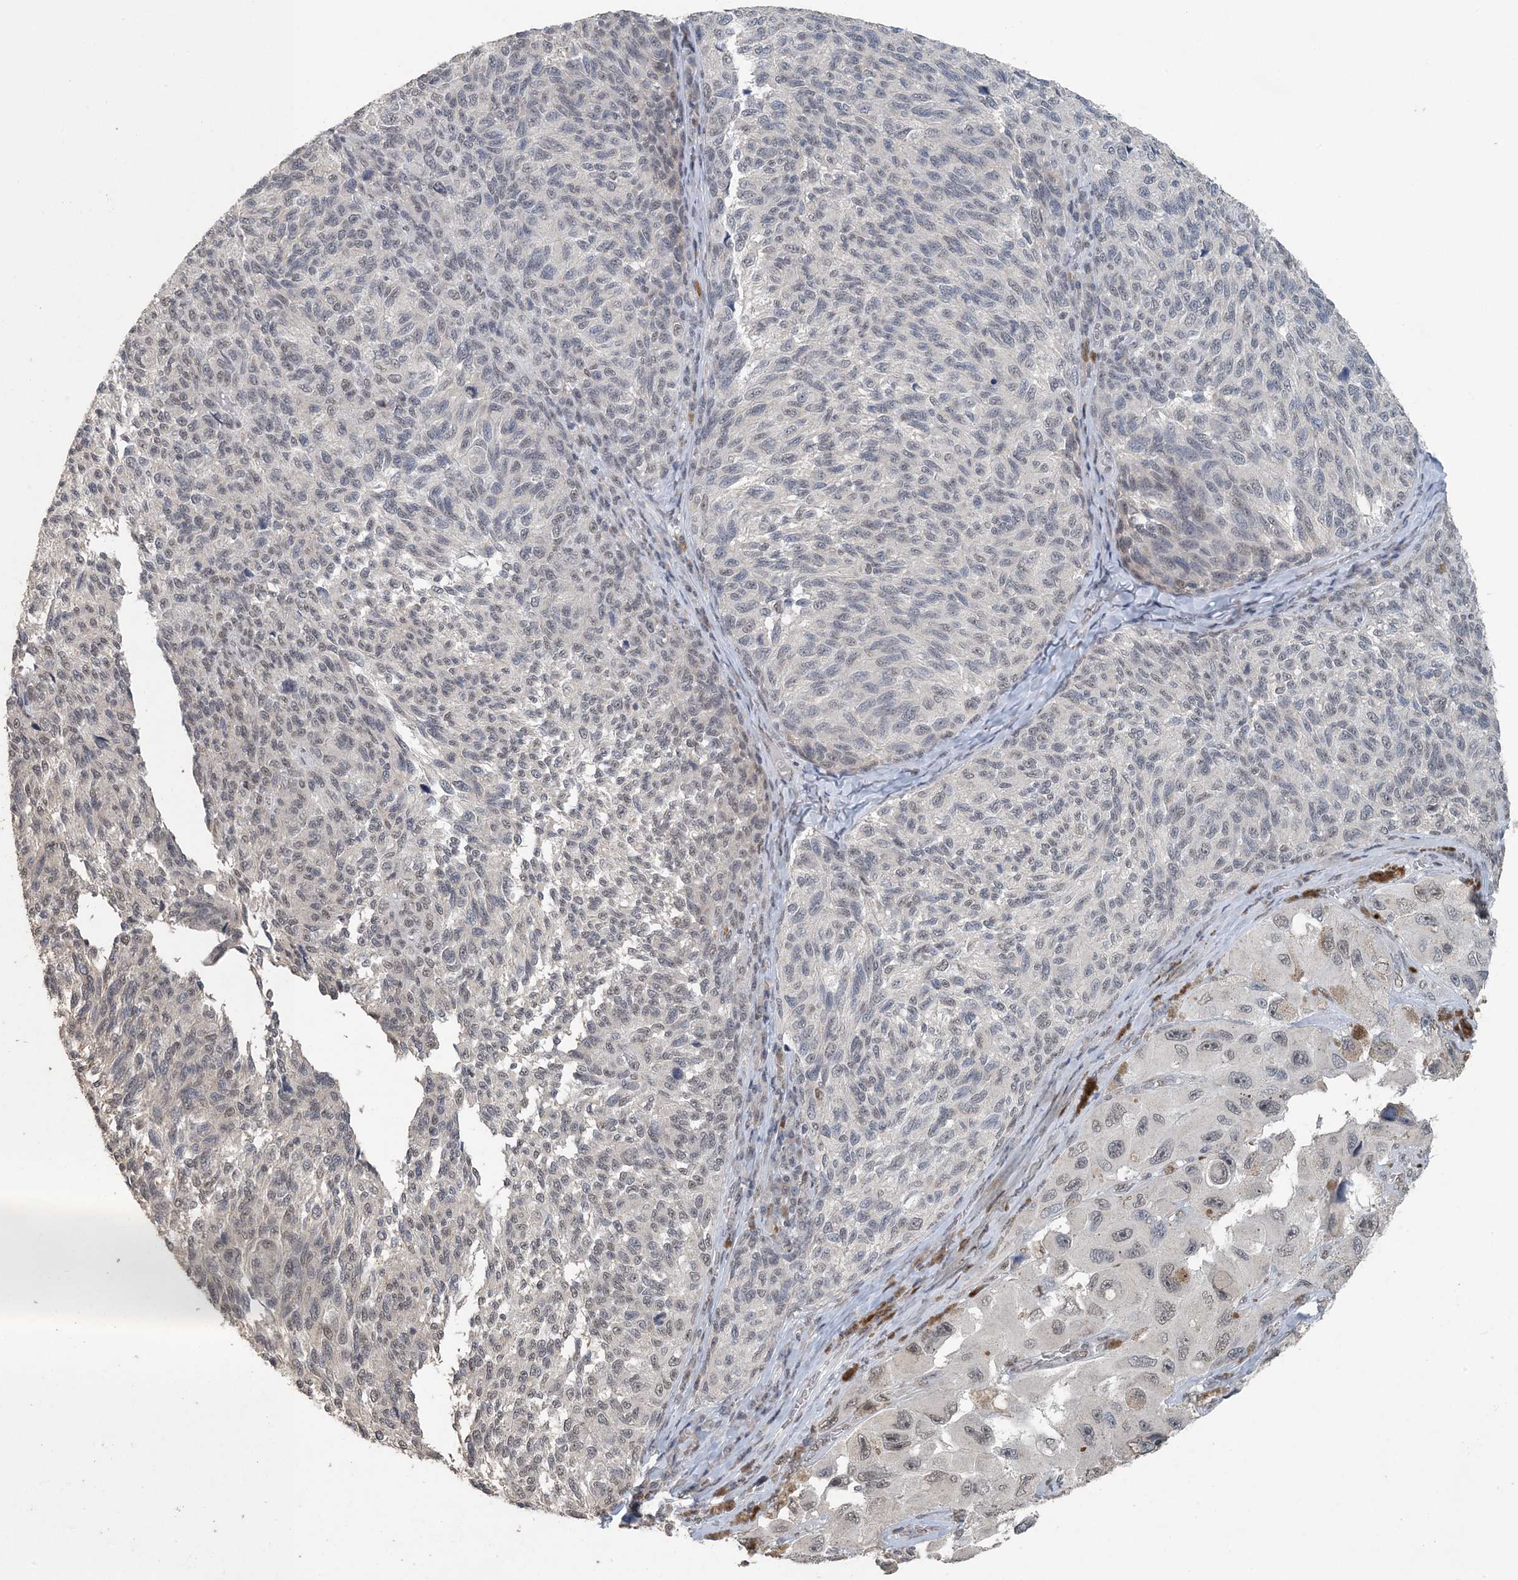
{"staining": {"intensity": "negative", "quantity": "none", "location": "none"}, "tissue": "melanoma", "cell_type": "Tumor cells", "image_type": "cancer", "snomed": [{"axis": "morphology", "description": "Malignant melanoma, NOS"}, {"axis": "topography", "description": "Skin"}], "caption": "Photomicrograph shows no protein expression in tumor cells of malignant melanoma tissue.", "gene": "MBD2", "patient": {"sex": "female", "age": 73}}